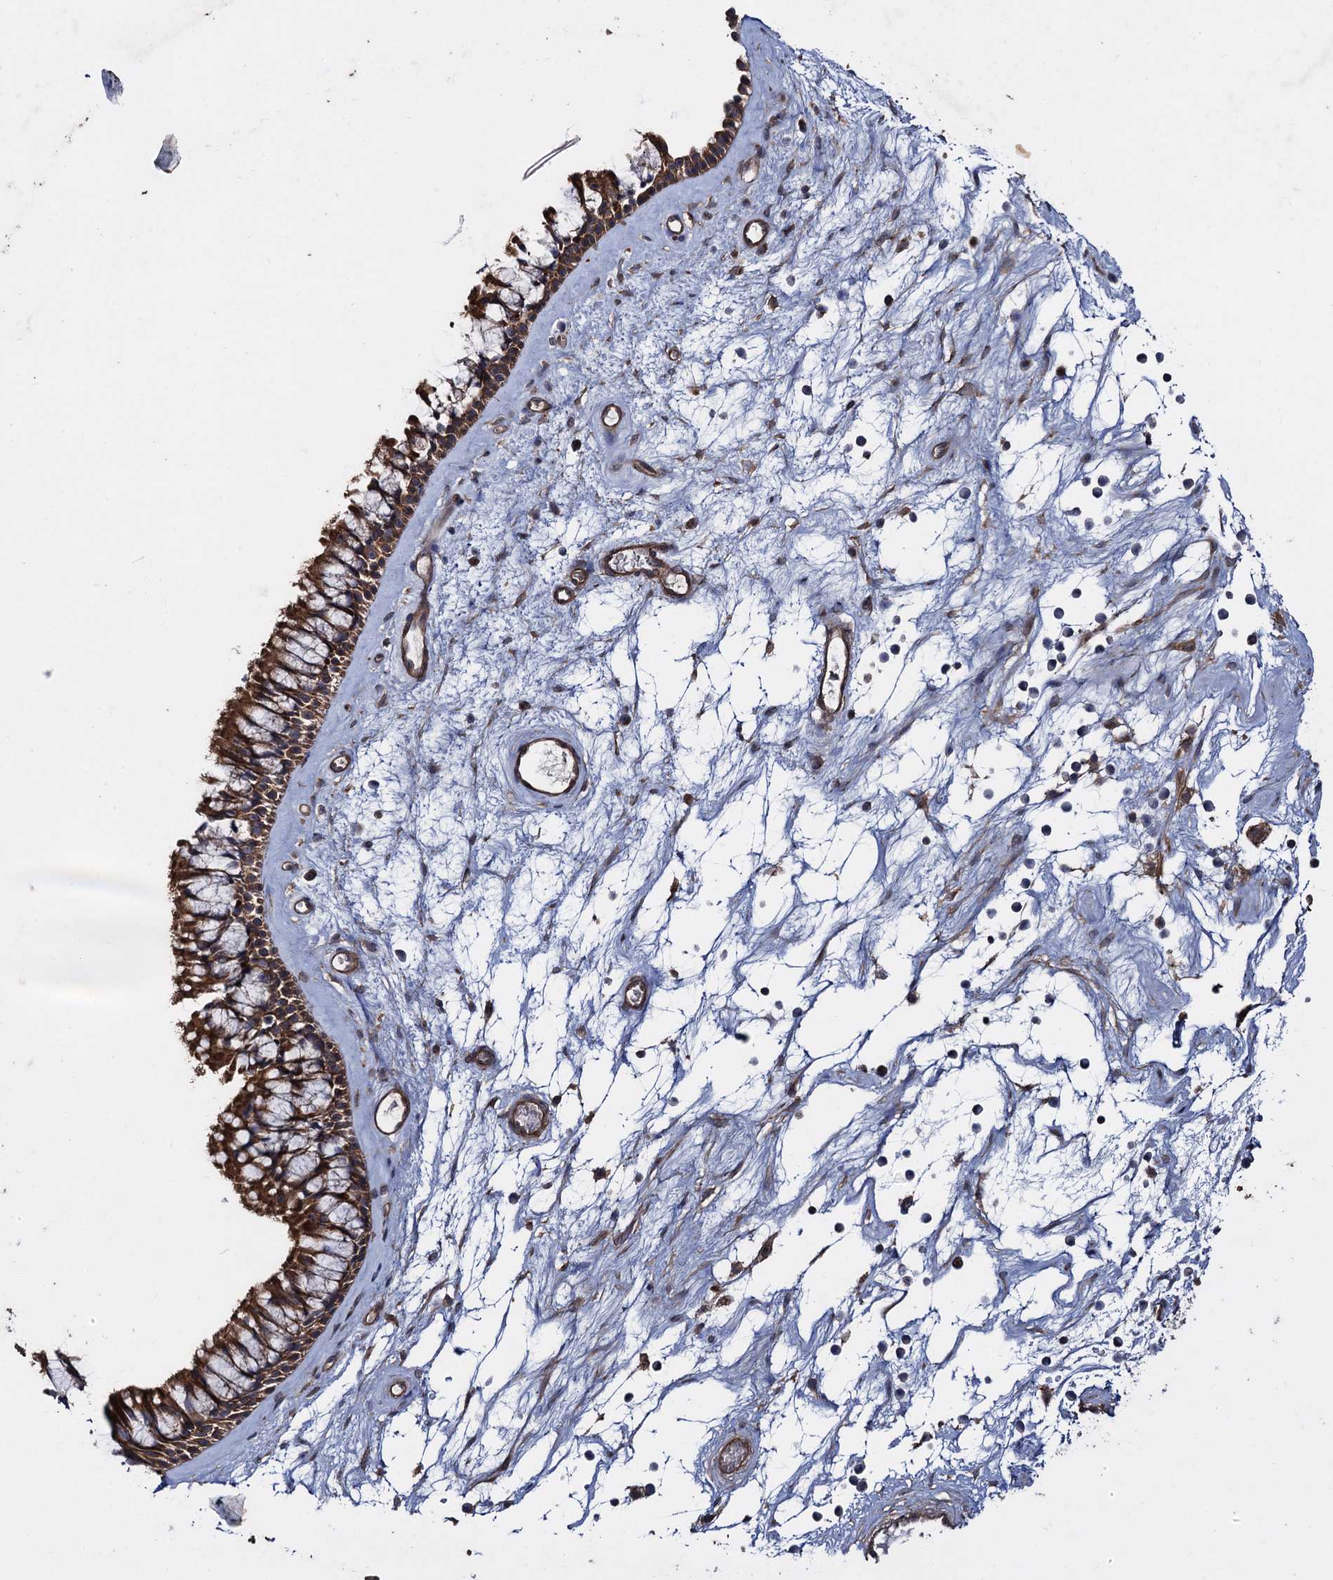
{"staining": {"intensity": "strong", "quantity": ">75%", "location": "cytoplasmic/membranous"}, "tissue": "nasopharynx", "cell_type": "Respiratory epithelial cells", "image_type": "normal", "snomed": [{"axis": "morphology", "description": "Normal tissue, NOS"}, {"axis": "topography", "description": "Nasopharynx"}], "caption": "IHC image of normal nasopharynx: human nasopharynx stained using IHC displays high levels of strong protein expression localized specifically in the cytoplasmic/membranous of respiratory epithelial cells, appearing as a cytoplasmic/membranous brown color.", "gene": "HAUS1", "patient": {"sex": "male", "age": 64}}